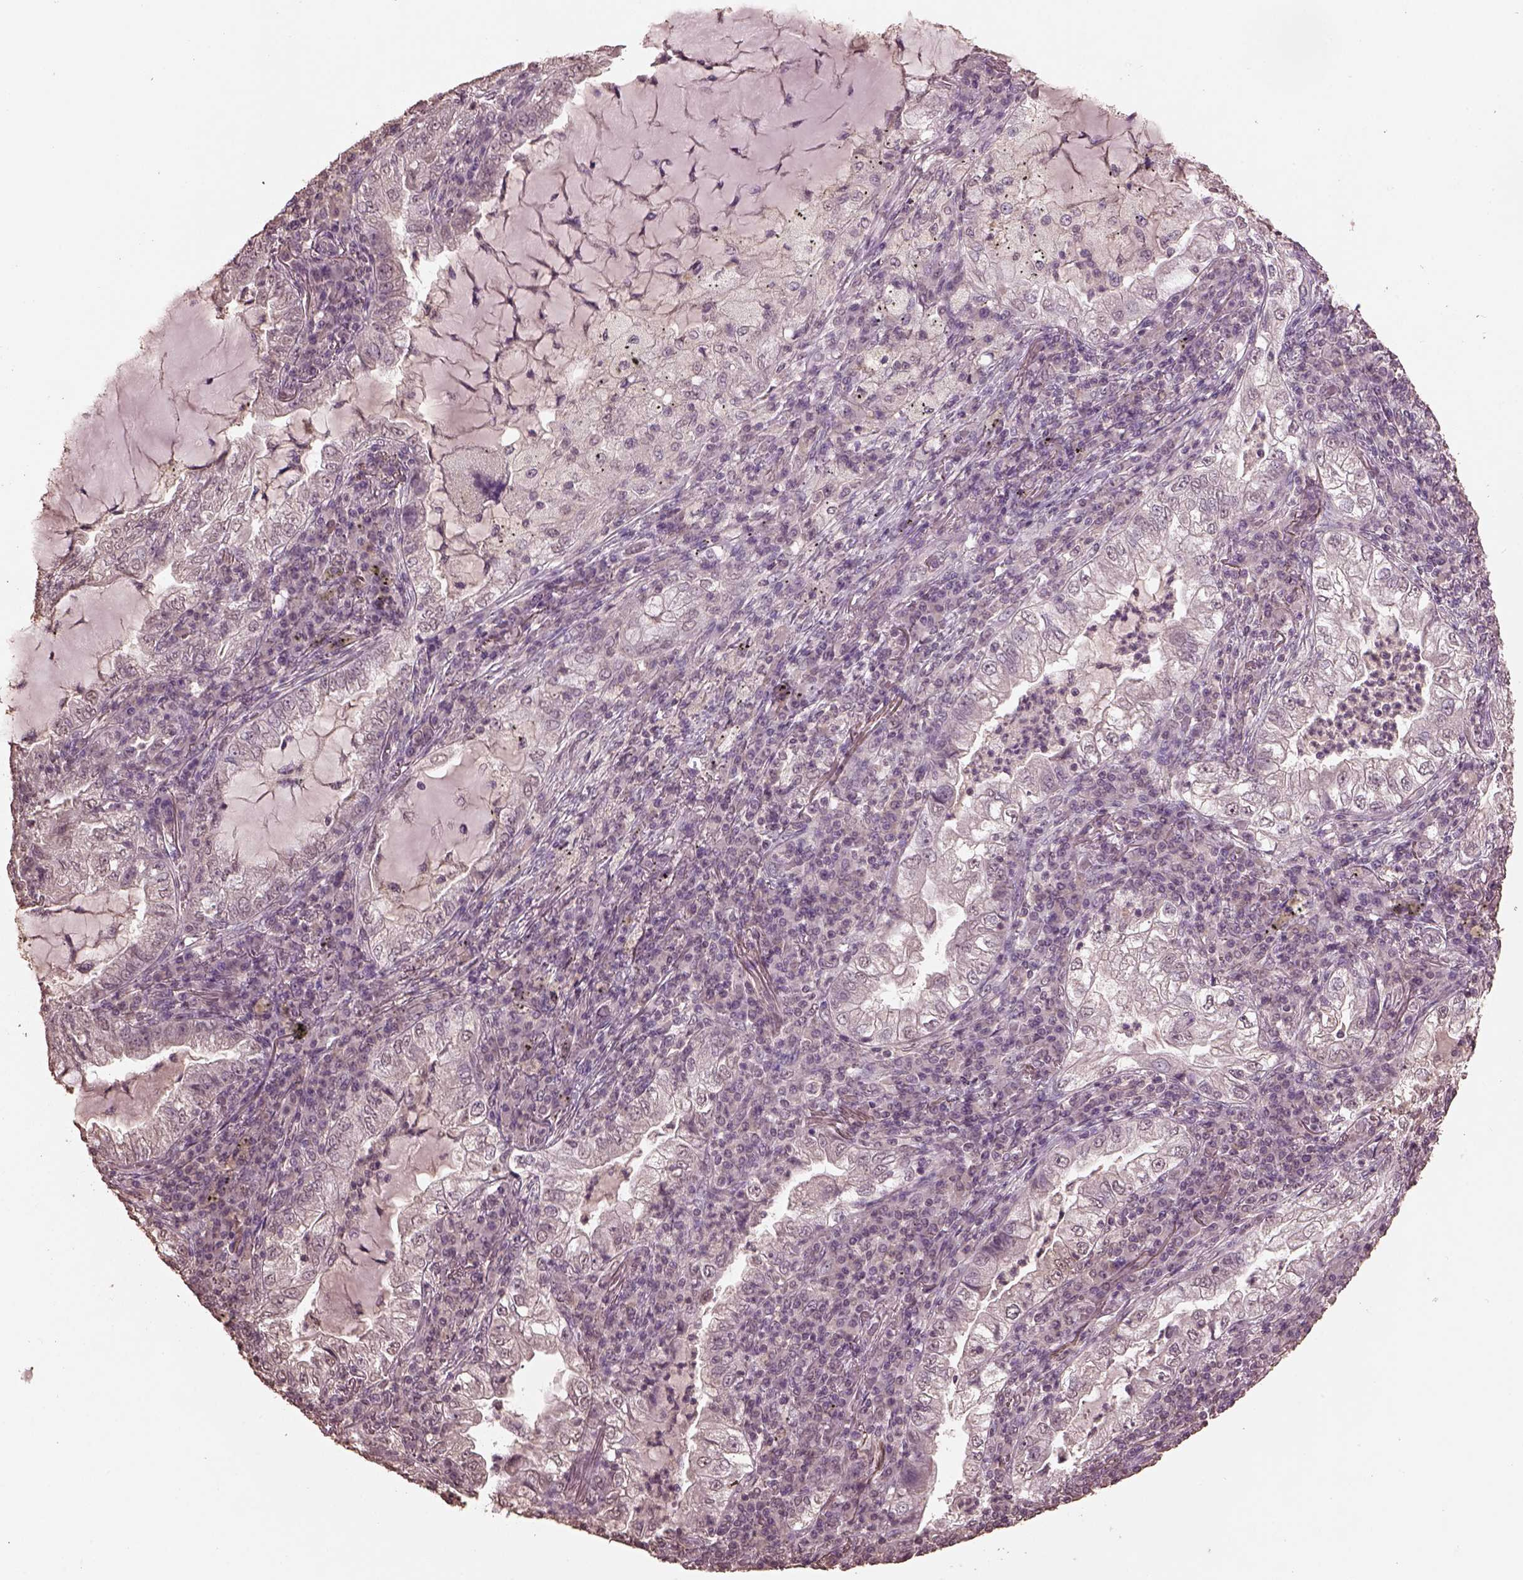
{"staining": {"intensity": "negative", "quantity": "none", "location": "none"}, "tissue": "lung cancer", "cell_type": "Tumor cells", "image_type": "cancer", "snomed": [{"axis": "morphology", "description": "Adenocarcinoma, NOS"}, {"axis": "topography", "description": "Lung"}], "caption": "The micrograph reveals no significant expression in tumor cells of lung adenocarcinoma.", "gene": "CPT1C", "patient": {"sex": "female", "age": 73}}